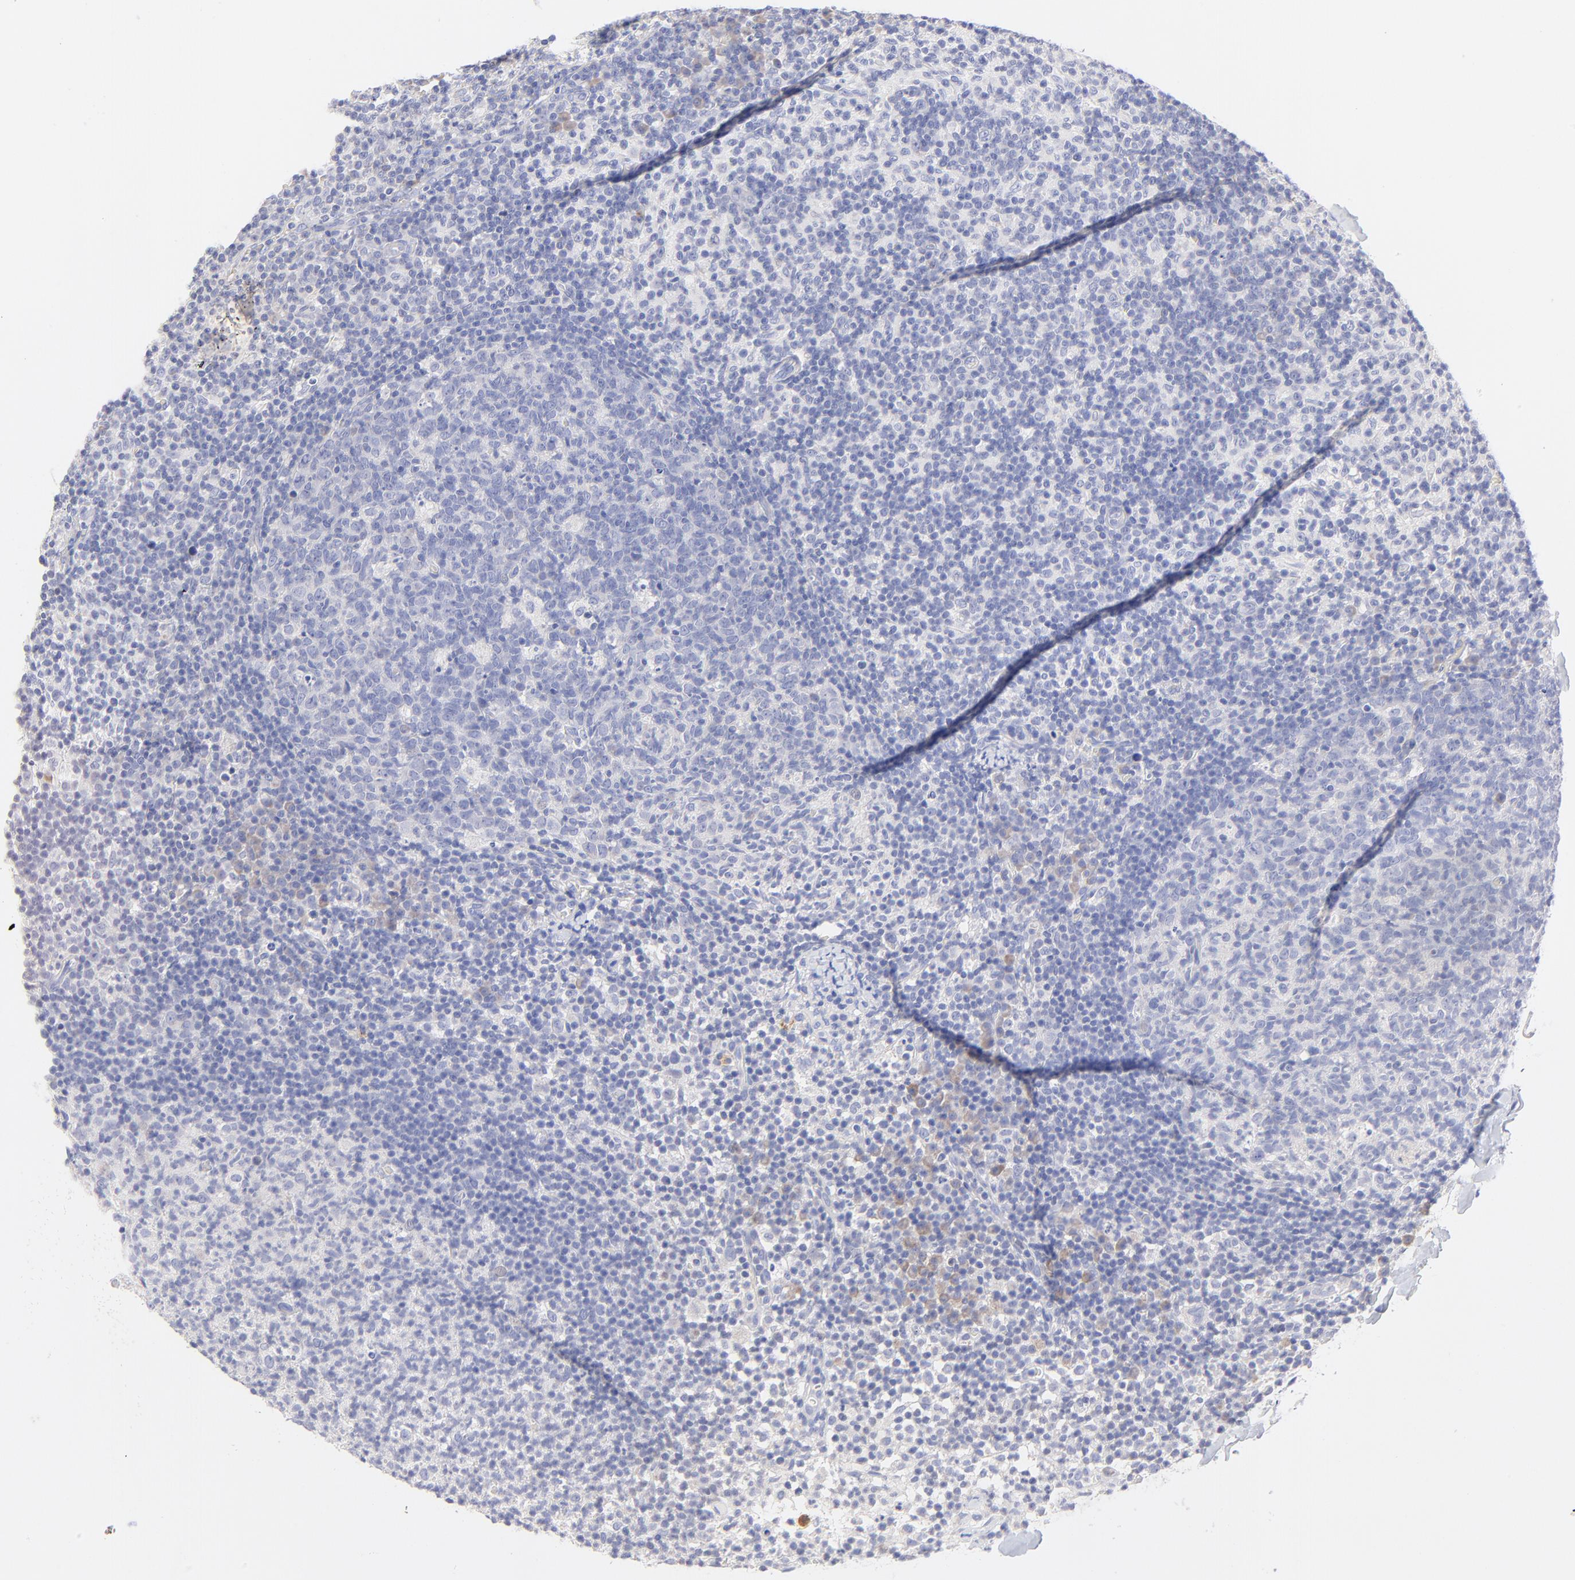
{"staining": {"intensity": "negative", "quantity": "none", "location": "none"}, "tissue": "lymph node", "cell_type": "Germinal center cells", "image_type": "normal", "snomed": [{"axis": "morphology", "description": "Normal tissue, NOS"}, {"axis": "morphology", "description": "Inflammation, NOS"}, {"axis": "topography", "description": "Lymph node"}], "caption": "The histopathology image exhibits no significant expression in germinal center cells of lymph node.", "gene": "EBP", "patient": {"sex": "male", "age": 55}}